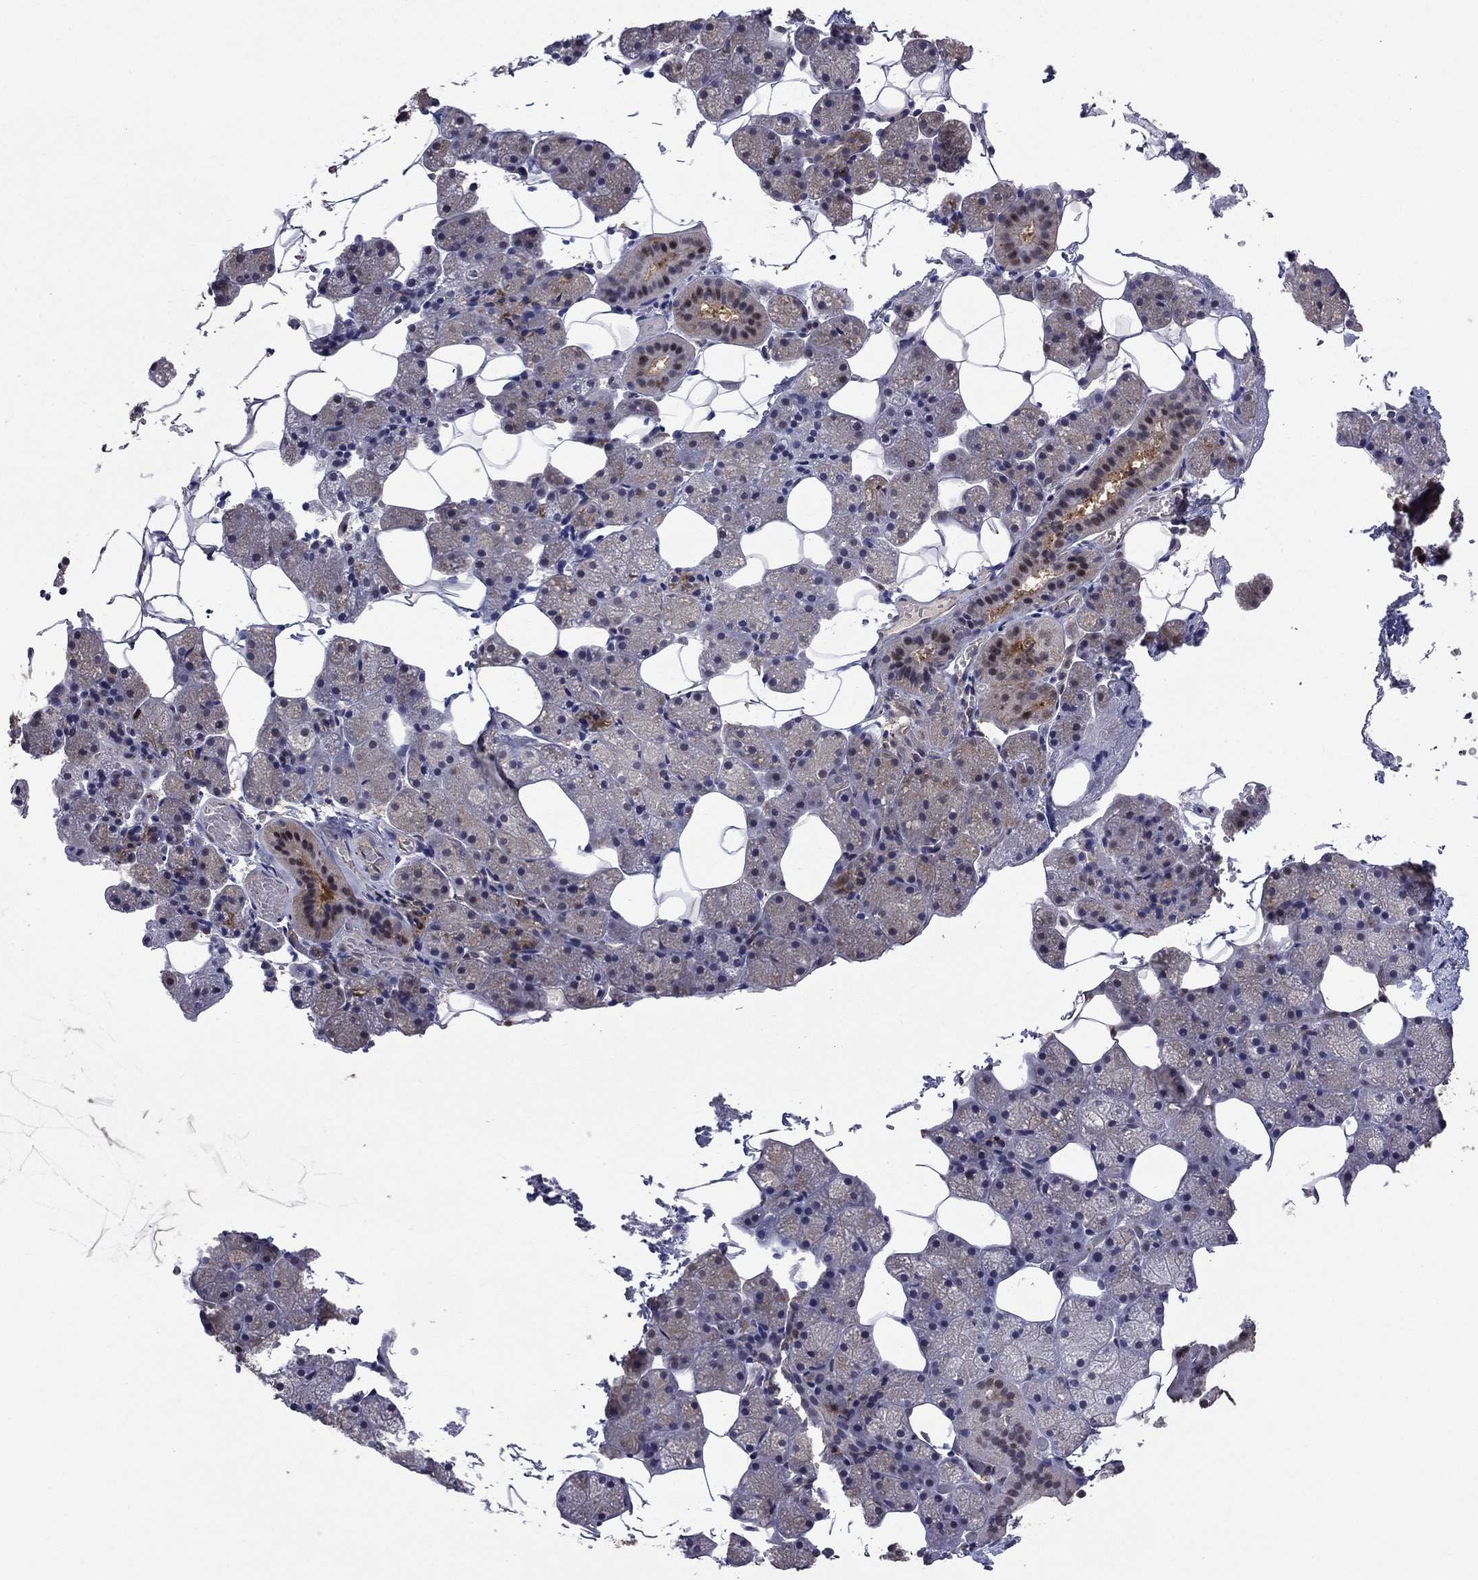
{"staining": {"intensity": "moderate", "quantity": "<25%", "location": "nuclear"}, "tissue": "salivary gland", "cell_type": "Glandular cells", "image_type": "normal", "snomed": [{"axis": "morphology", "description": "Normal tissue, NOS"}, {"axis": "topography", "description": "Salivary gland"}], "caption": "Normal salivary gland reveals moderate nuclear positivity in approximately <25% of glandular cells.", "gene": "APPBP2", "patient": {"sex": "male", "age": 38}}